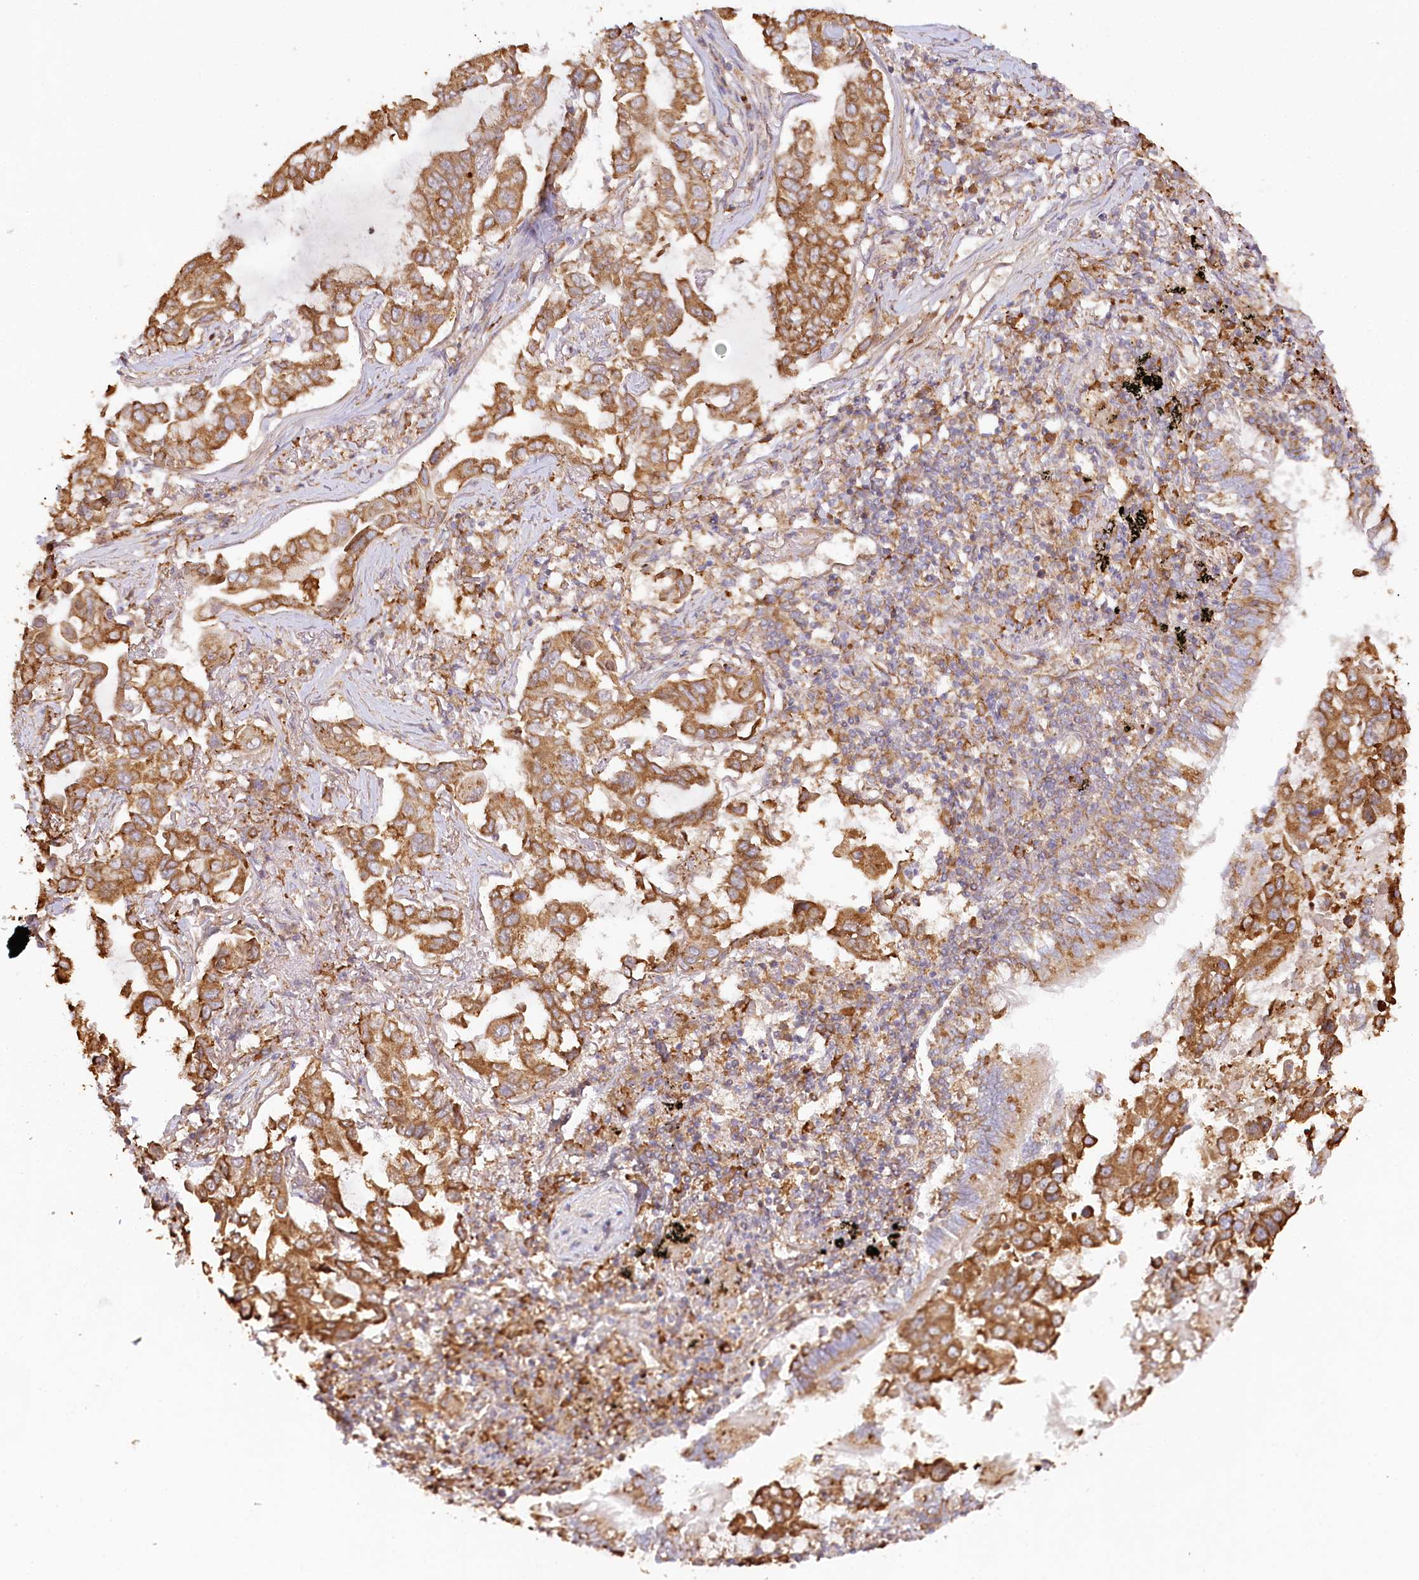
{"staining": {"intensity": "moderate", "quantity": ">75%", "location": "cytoplasmic/membranous"}, "tissue": "lung cancer", "cell_type": "Tumor cells", "image_type": "cancer", "snomed": [{"axis": "morphology", "description": "Adenocarcinoma, NOS"}, {"axis": "topography", "description": "Lung"}], "caption": "IHC of human lung adenocarcinoma demonstrates medium levels of moderate cytoplasmic/membranous positivity in approximately >75% of tumor cells.", "gene": "ACAP2", "patient": {"sex": "male", "age": 64}}